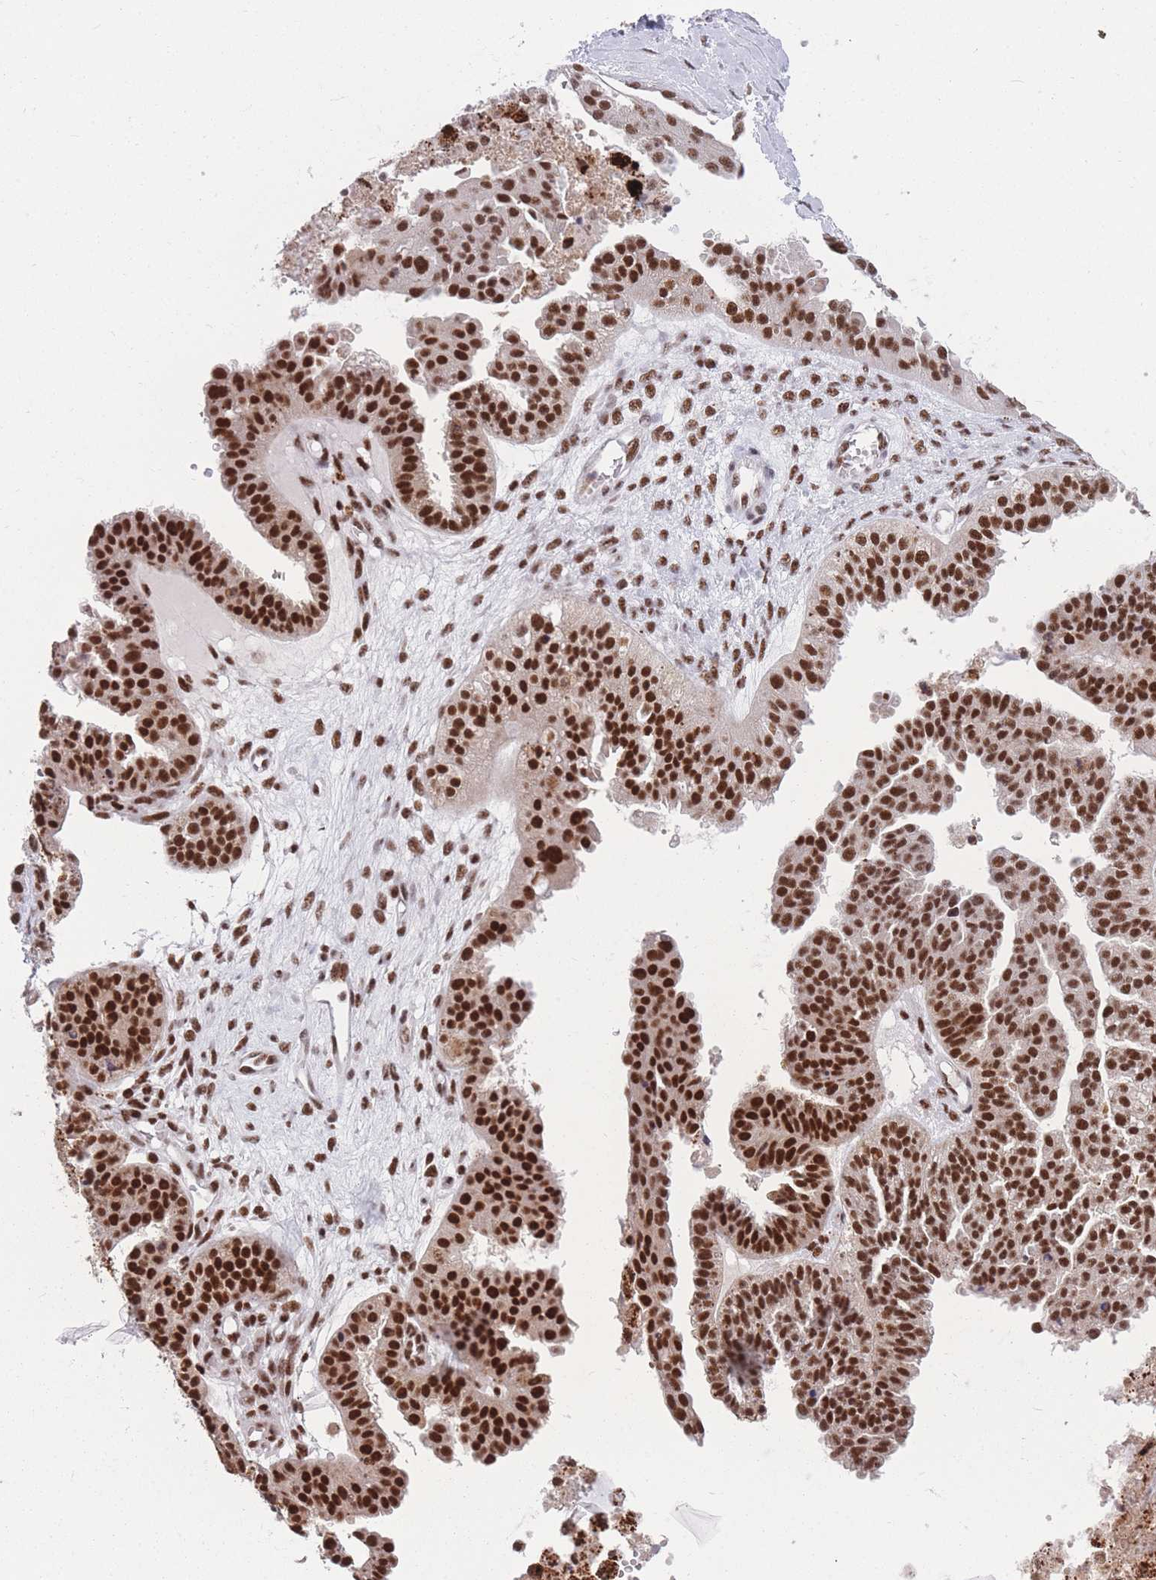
{"staining": {"intensity": "strong", "quantity": ">75%", "location": "nuclear"}, "tissue": "ovarian cancer", "cell_type": "Tumor cells", "image_type": "cancer", "snomed": [{"axis": "morphology", "description": "Cystadenocarcinoma, serous, NOS"}, {"axis": "topography", "description": "Ovary"}], "caption": "DAB (3,3'-diaminobenzidine) immunohistochemical staining of human ovarian cancer displays strong nuclear protein staining in about >75% of tumor cells.", "gene": "PRPF19", "patient": {"sex": "female", "age": 58}}